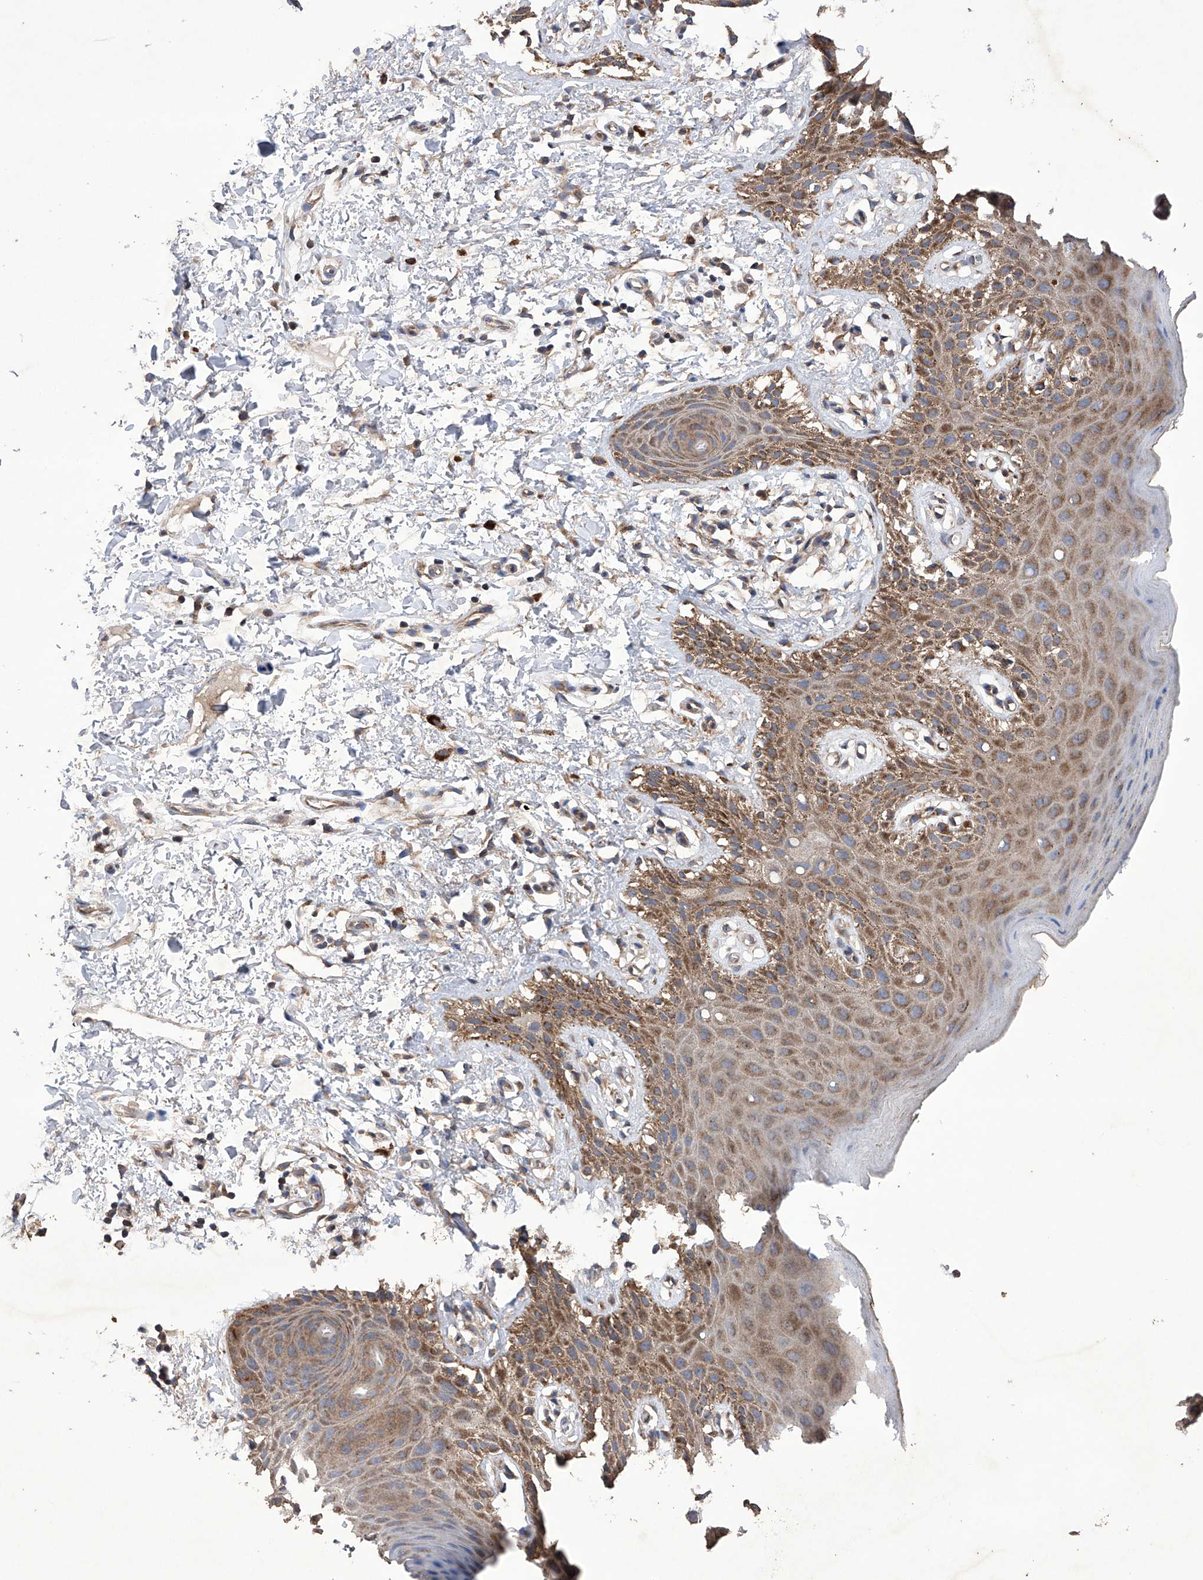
{"staining": {"intensity": "moderate", "quantity": ">75%", "location": "cytoplasmic/membranous"}, "tissue": "skin", "cell_type": "Epidermal cells", "image_type": "normal", "snomed": [{"axis": "morphology", "description": "Normal tissue, NOS"}, {"axis": "topography", "description": "Anal"}], "caption": "High-power microscopy captured an immunohistochemistry (IHC) histopathology image of unremarkable skin, revealing moderate cytoplasmic/membranous expression in about >75% of epidermal cells. The protein of interest is stained brown, and the nuclei are stained in blue (DAB IHC with brightfield microscopy, high magnification).", "gene": "EFCAB2", "patient": {"sex": "male", "age": 44}}